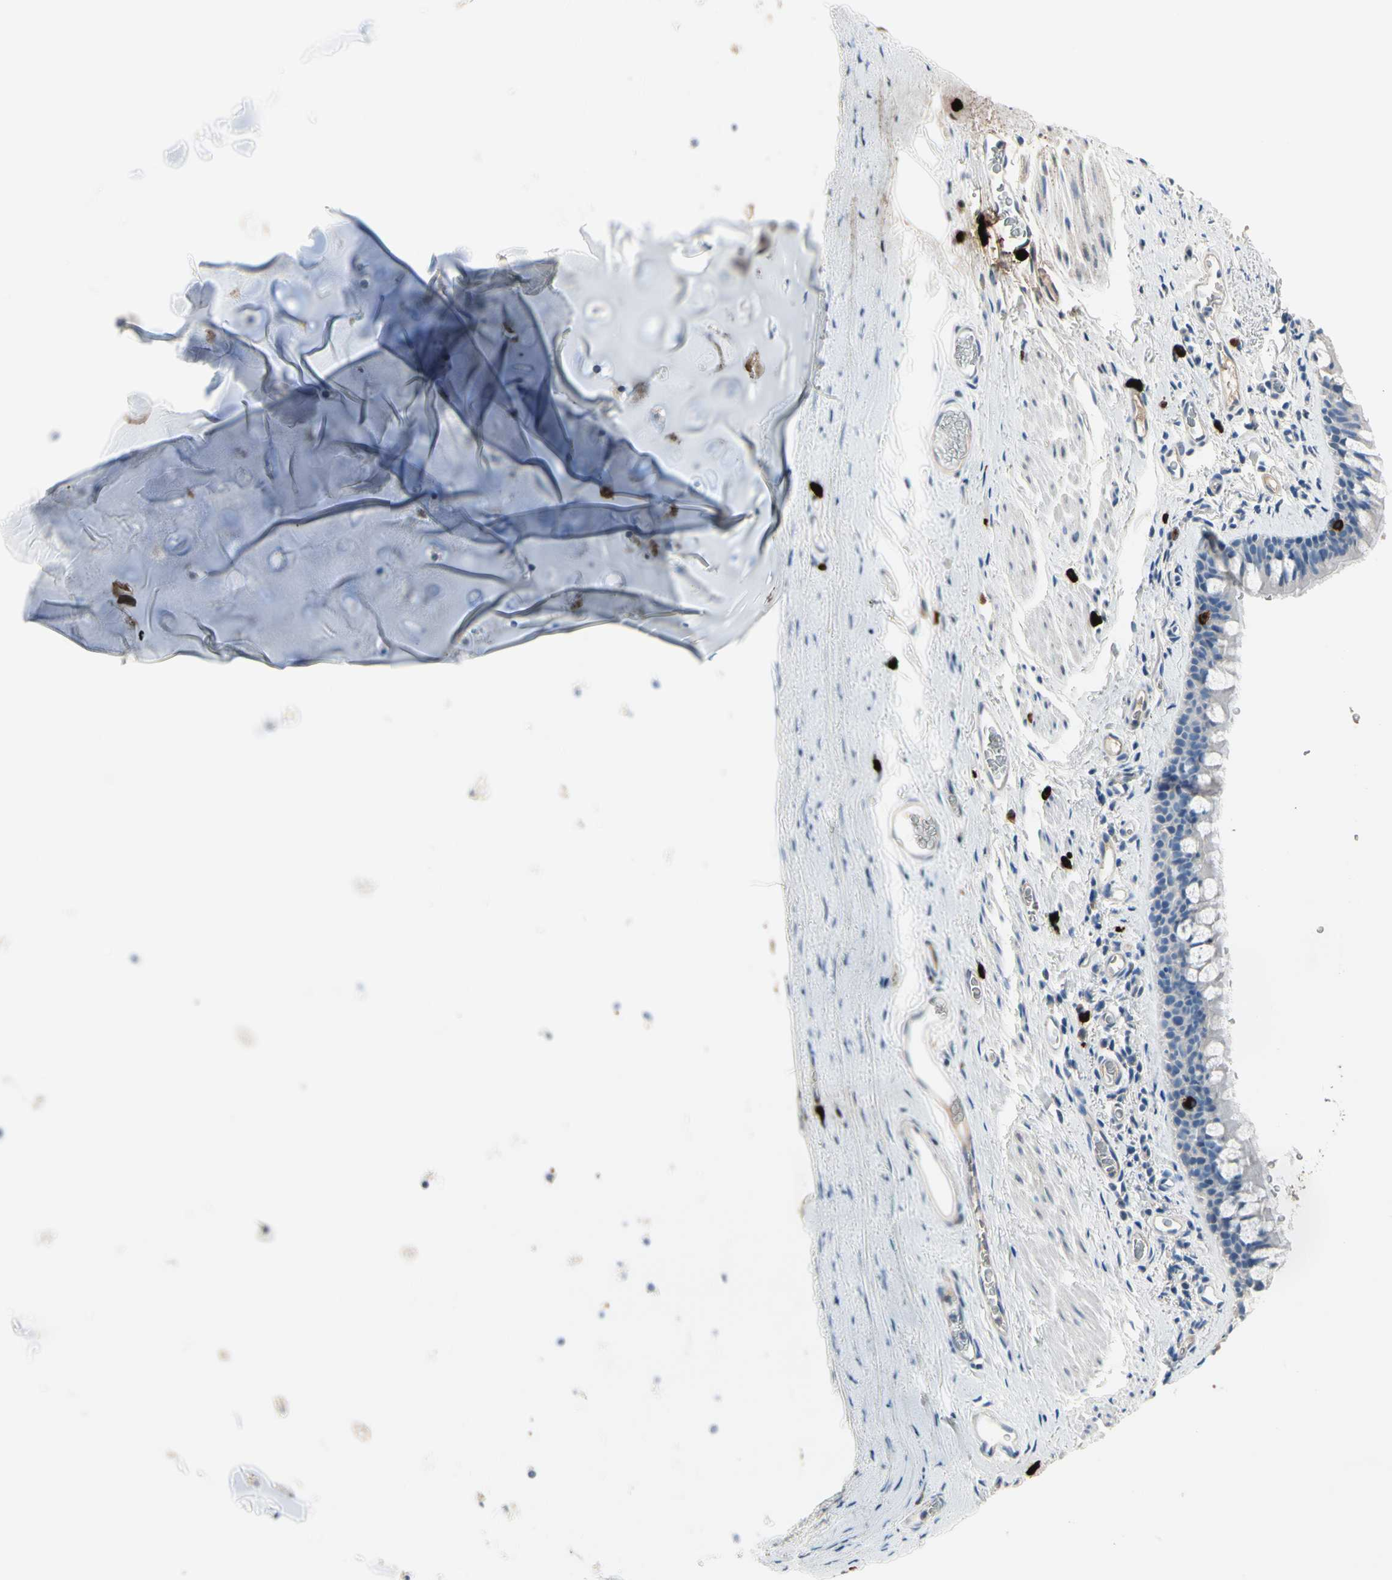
{"staining": {"intensity": "negative", "quantity": "none", "location": "none"}, "tissue": "bronchus", "cell_type": "Respiratory epithelial cells", "image_type": "normal", "snomed": [{"axis": "morphology", "description": "Normal tissue, NOS"}, {"axis": "morphology", "description": "Malignant melanoma, Metastatic site"}, {"axis": "topography", "description": "Bronchus"}, {"axis": "topography", "description": "Lung"}], "caption": "This is an immunohistochemistry (IHC) histopathology image of benign bronchus. There is no positivity in respiratory epithelial cells.", "gene": "CPA3", "patient": {"sex": "male", "age": 64}}